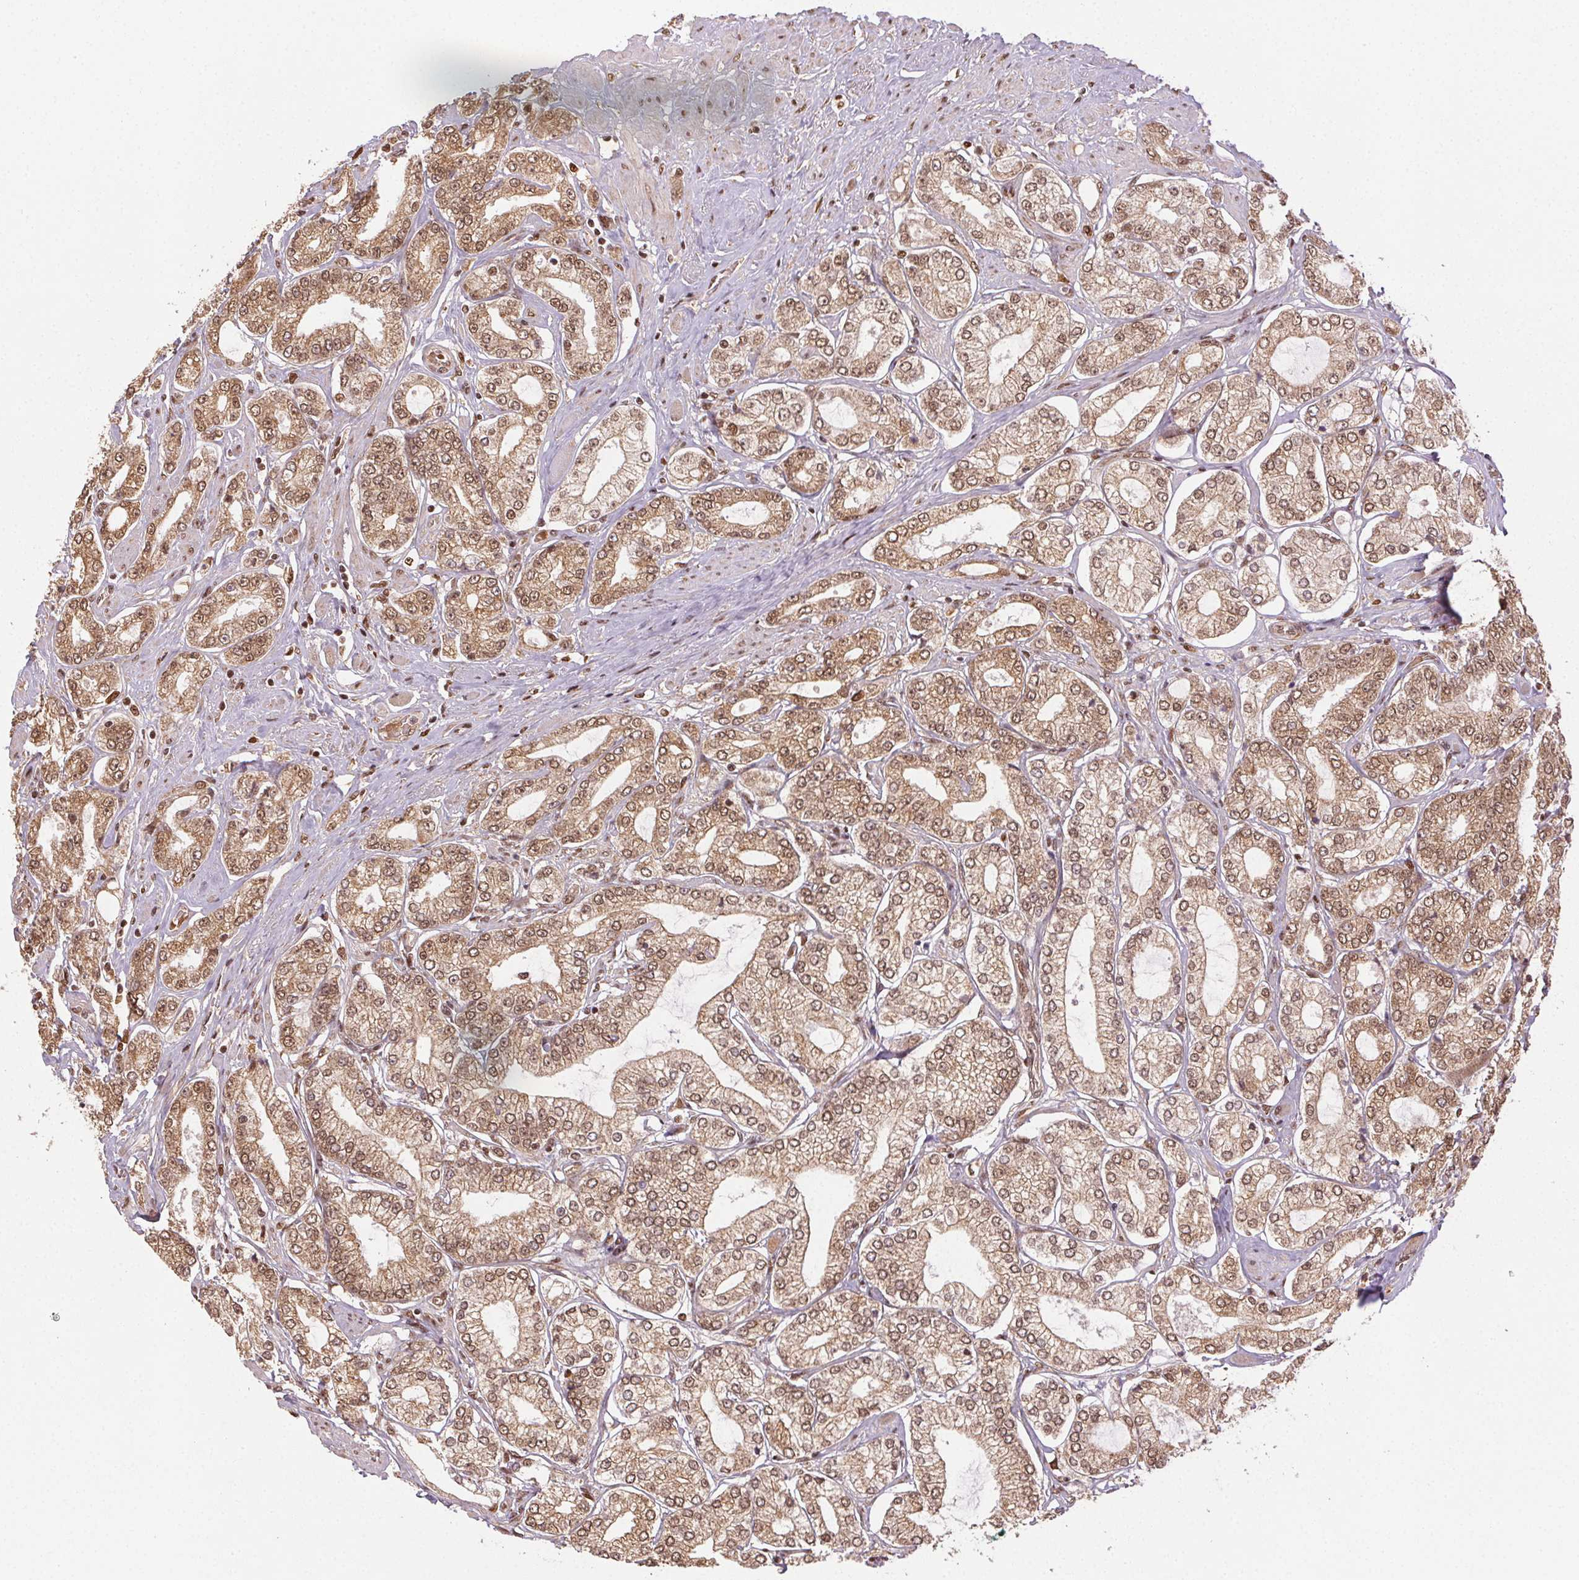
{"staining": {"intensity": "moderate", "quantity": ">75%", "location": "cytoplasmic/membranous,nuclear"}, "tissue": "prostate cancer", "cell_type": "Tumor cells", "image_type": "cancer", "snomed": [{"axis": "morphology", "description": "Adenocarcinoma, High grade"}, {"axis": "topography", "description": "Prostate"}], "caption": "Immunohistochemistry histopathology image of neoplastic tissue: prostate adenocarcinoma (high-grade) stained using IHC shows medium levels of moderate protein expression localized specifically in the cytoplasmic/membranous and nuclear of tumor cells, appearing as a cytoplasmic/membranous and nuclear brown color.", "gene": "TREML4", "patient": {"sex": "male", "age": 68}}